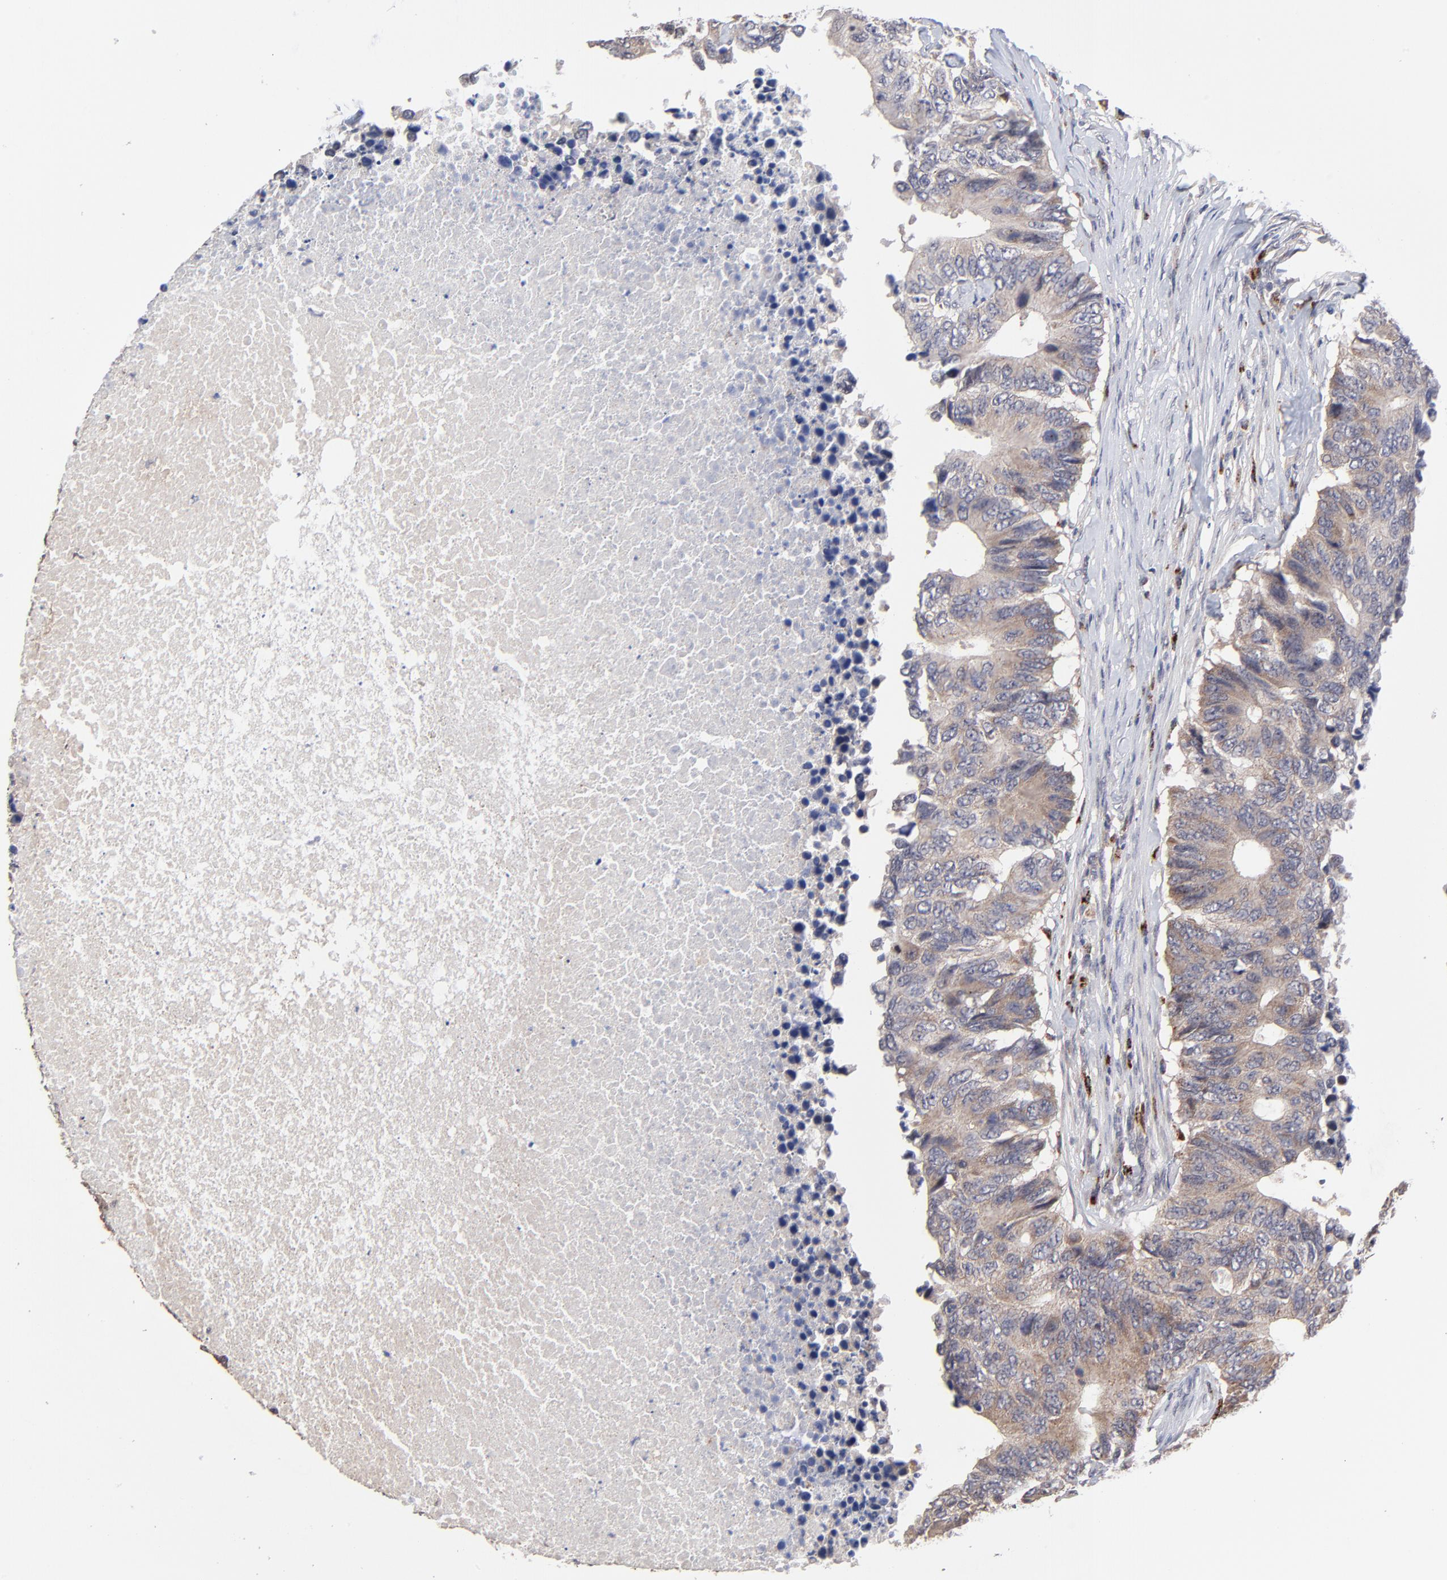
{"staining": {"intensity": "weak", "quantity": "25%-75%", "location": "cytoplasmic/membranous"}, "tissue": "colorectal cancer", "cell_type": "Tumor cells", "image_type": "cancer", "snomed": [{"axis": "morphology", "description": "Adenocarcinoma, NOS"}, {"axis": "topography", "description": "Colon"}], "caption": "Immunohistochemistry (IHC) staining of colorectal adenocarcinoma, which displays low levels of weak cytoplasmic/membranous staining in approximately 25%-75% of tumor cells indicating weak cytoplasmic/membranous protein staining. The staining was performed using DAB (brown) for protein detection and nuclei were counterstained in hematoxylin (blue).", "gene": "PDE4B", "patient": {"sex": "male", "age": 71}}